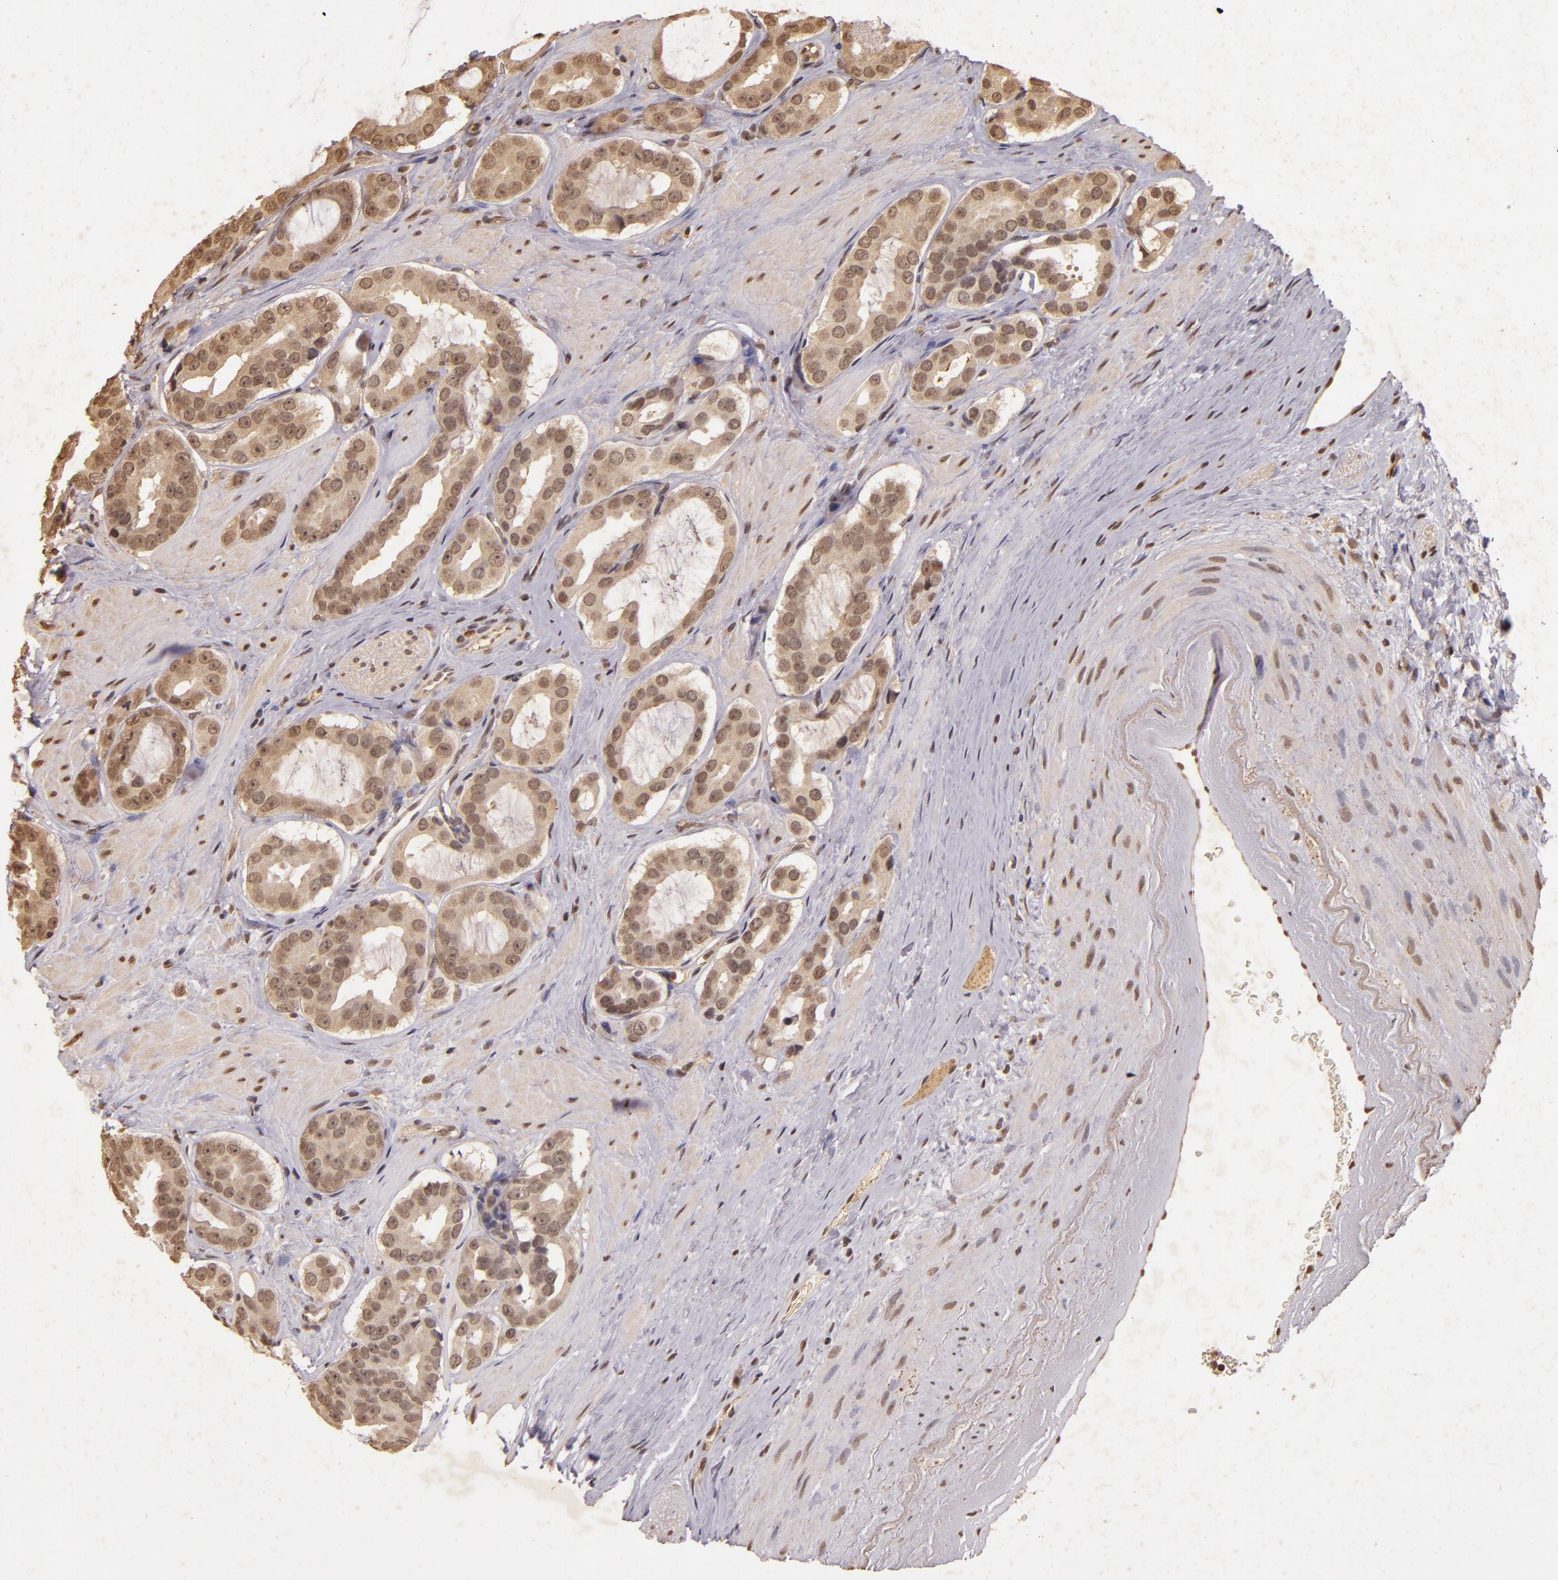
{"staining": {"intensity": "weak", "quantity": ">75%", "location": "cytoplasmic/membranous,nuclear"}, "tissue": "prostate cancer", "cell_type": "Tumor cells", "image_type": "cancer", "snomed": [{"axis": "morphology", "description": "Adenocarcinoma, Low grade"}, {"axis": "topography", "description": "Prostate"}], "caption": "Tumor cells show low levels of weak cytoplasmic/membranous and nuclear staining in about >75% of cells in prostate cancer.", "gene": "CUL1", "patient": {"sex": "male", "age": 59}}